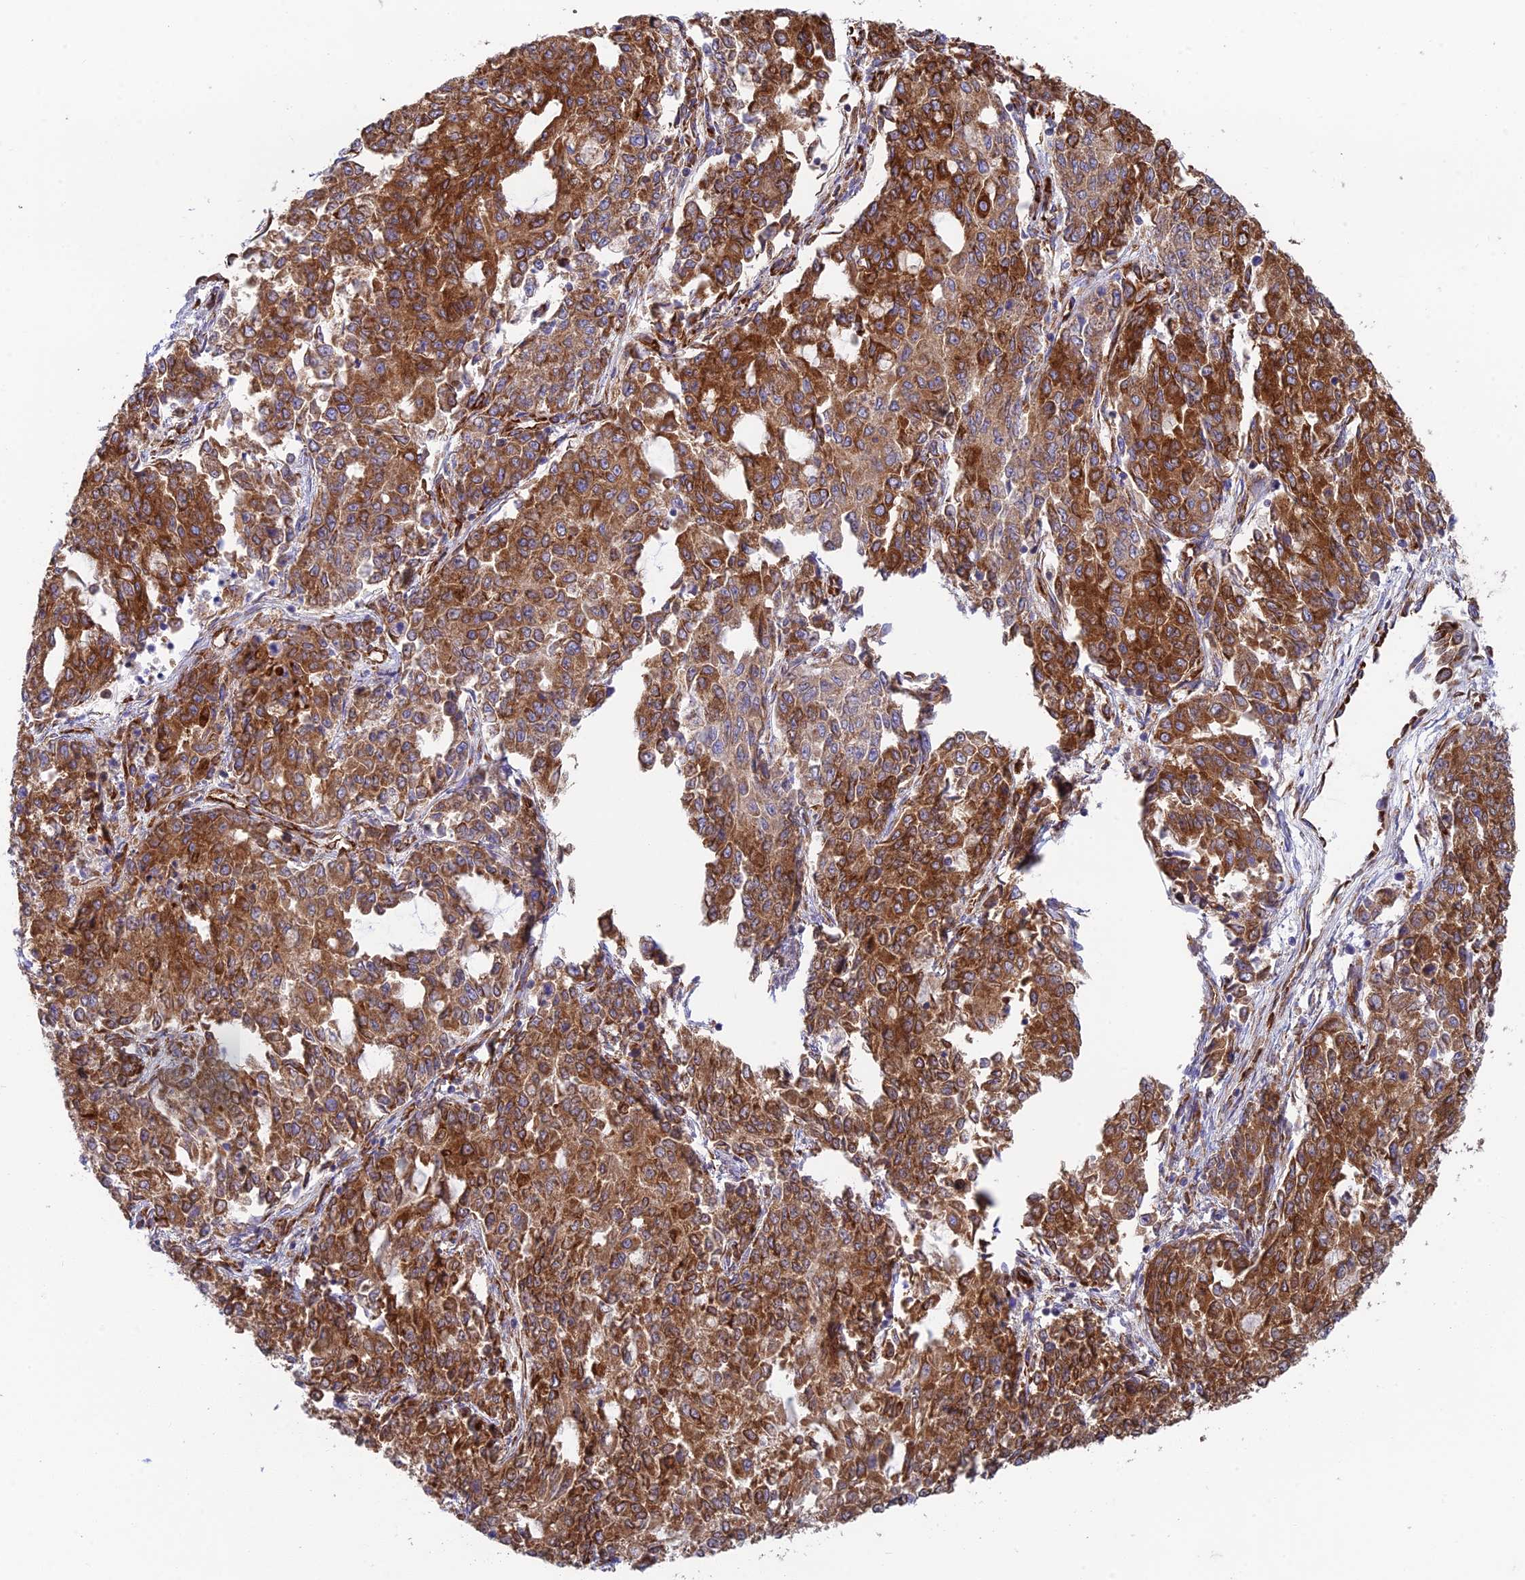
{"staining": {"intensity": "strong", "quantity": ">75%", "location": "cytoplasmic/membranous"}, "tissue": "endometrial cancer", "cell_type": "Tumor cells", "image_type": "cancer", "snomed": [{"axis": "morphology", "description": "Adenocarcinoma, NOS"}, {"axis": "topography", "description": "Endometrium"}], "caption": "Protein analysis of endometrial cancer tissue exhibits strong cytoplasmic/membranous expression in approximately >75% of tumor cells.", "gene": "CCDC69", "patient": {"sex": "female", "age": 50}}